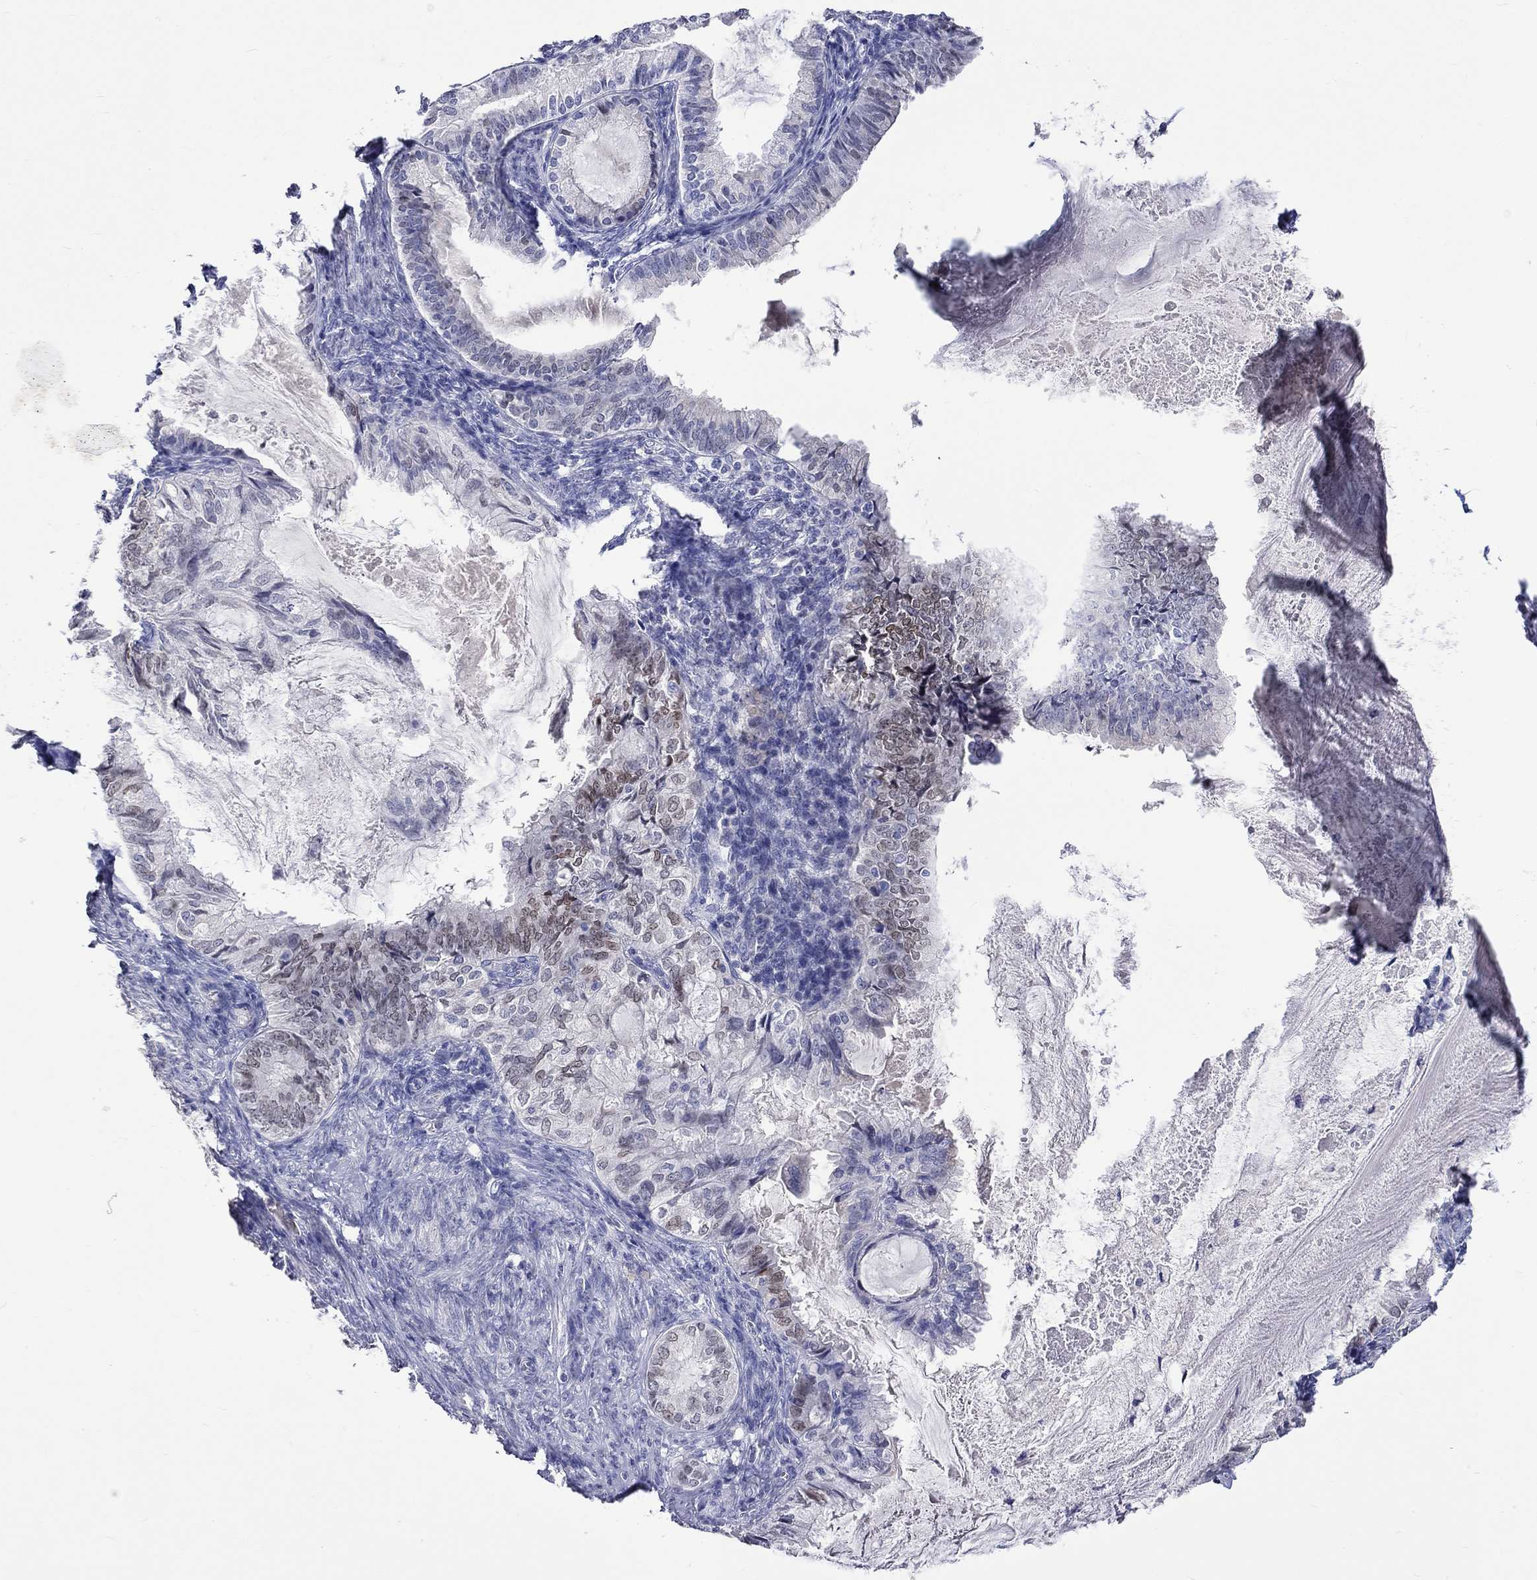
{"staining": {"intensity": "moderate", "quantity": "<25%", "location": "nuclear"}, "tissue": "endometrial cancer", "cell_type": "Tumor cells", "image_type": "cancer", "snomed": [{"axis": "morphology", "description": "Adenocarcinoma, NOS"}, {"axis": "topography", "description": "Endometrium"}], "caption": "The immunohistochemical stain shows moderate nuclear expression in tumor cells of endometrial cancer (adenocarcinoma) tissue.", "gene": "LRFN4", "patient": {"sex": "female", "age": 86}}